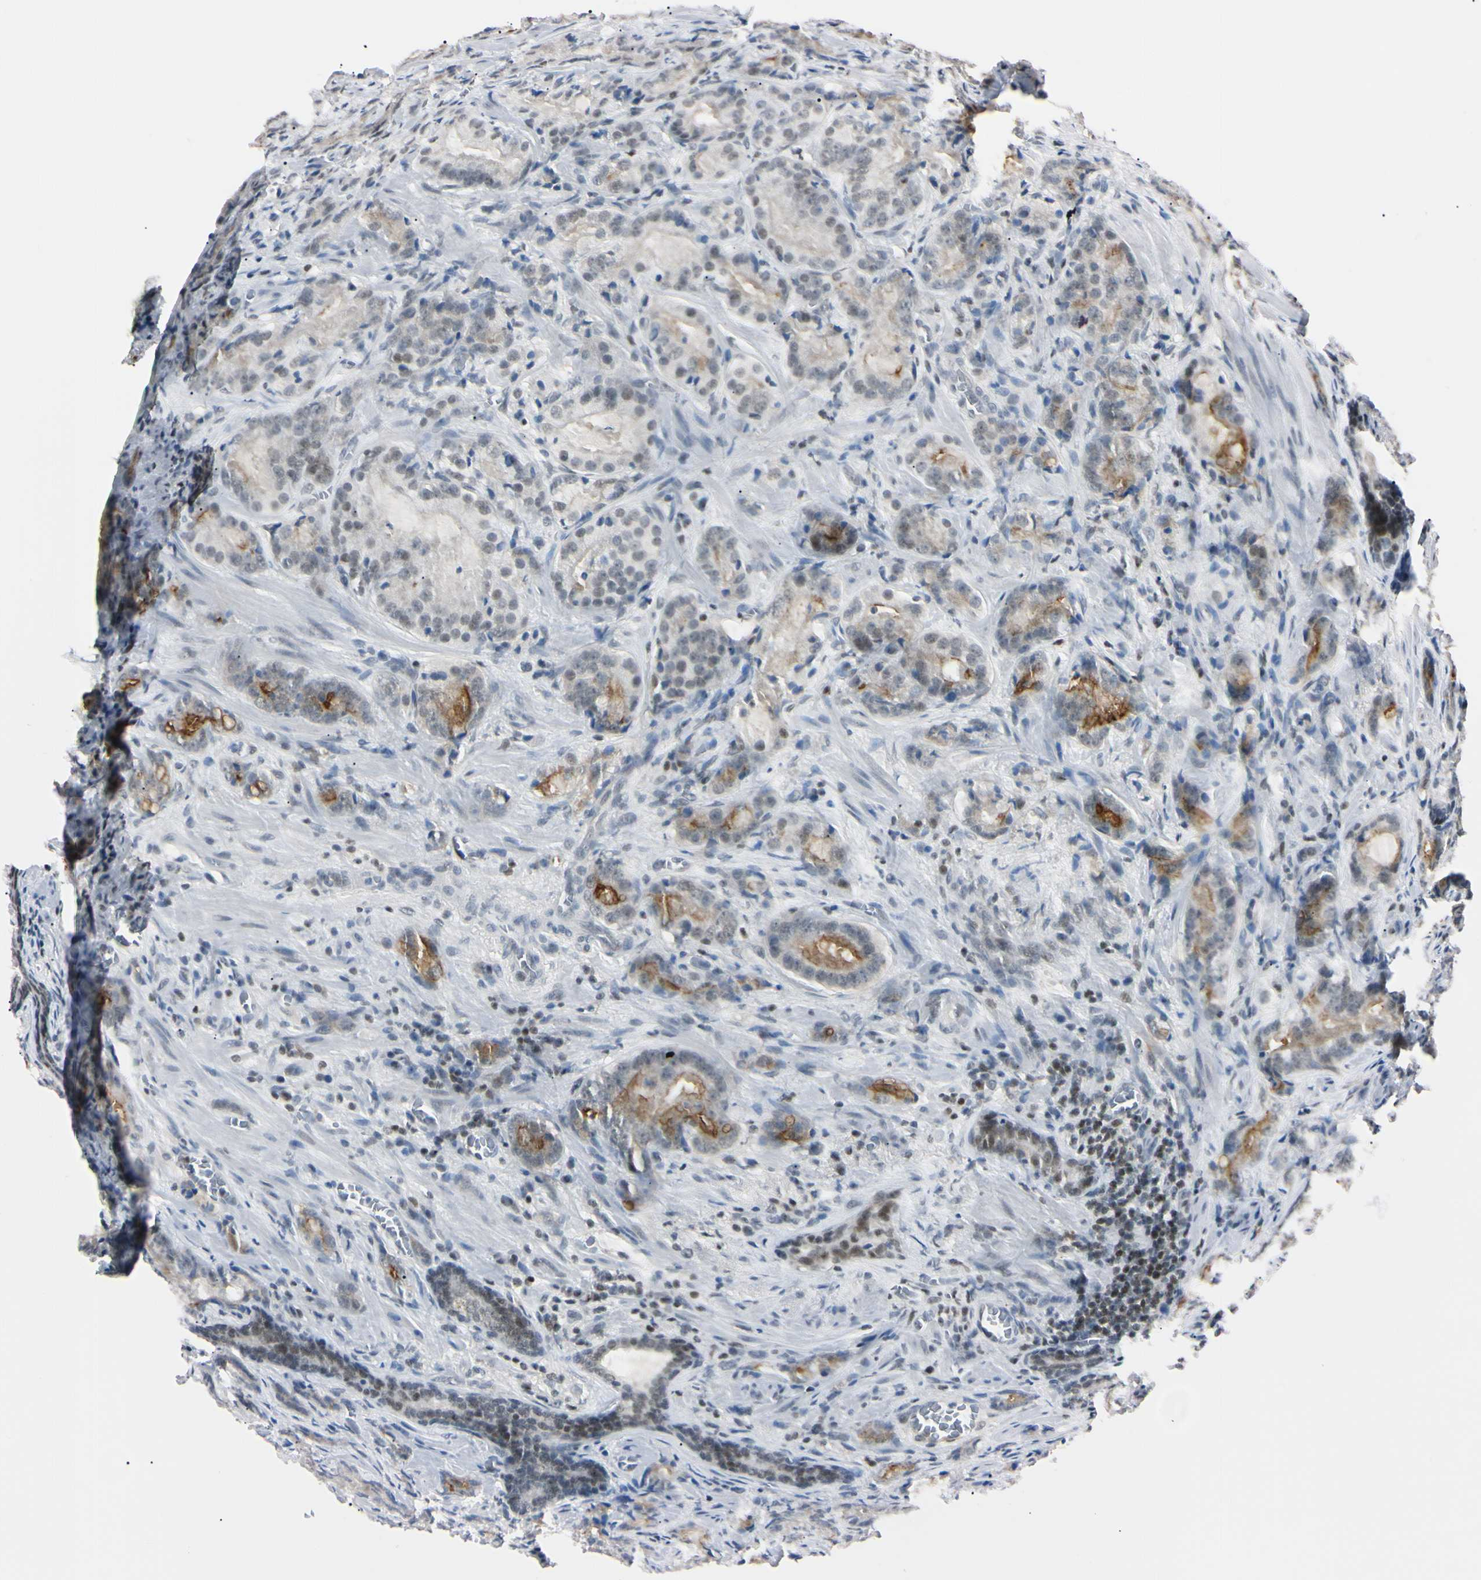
{"staining": {"intensity": "negative", "quantity": "none", "location": "none"}, "tissue": "prostate cancer", "cell_type": "Tumor cells", "image_type": "cancer", "snomed": [{"axis": "morphology", "description": "Adenocarcinoma, High grade"}, {"axis": "topography", "description": "Prostate"}], "caption": "Immunohistochemistry photomicrograph of human prostate adenocarcinoma (high-grade) stained for a protein (brown), which reveals no positivity in tumor cells.", "gene": "C1orf174", "patient": {"sex": "male", "age": 64}}